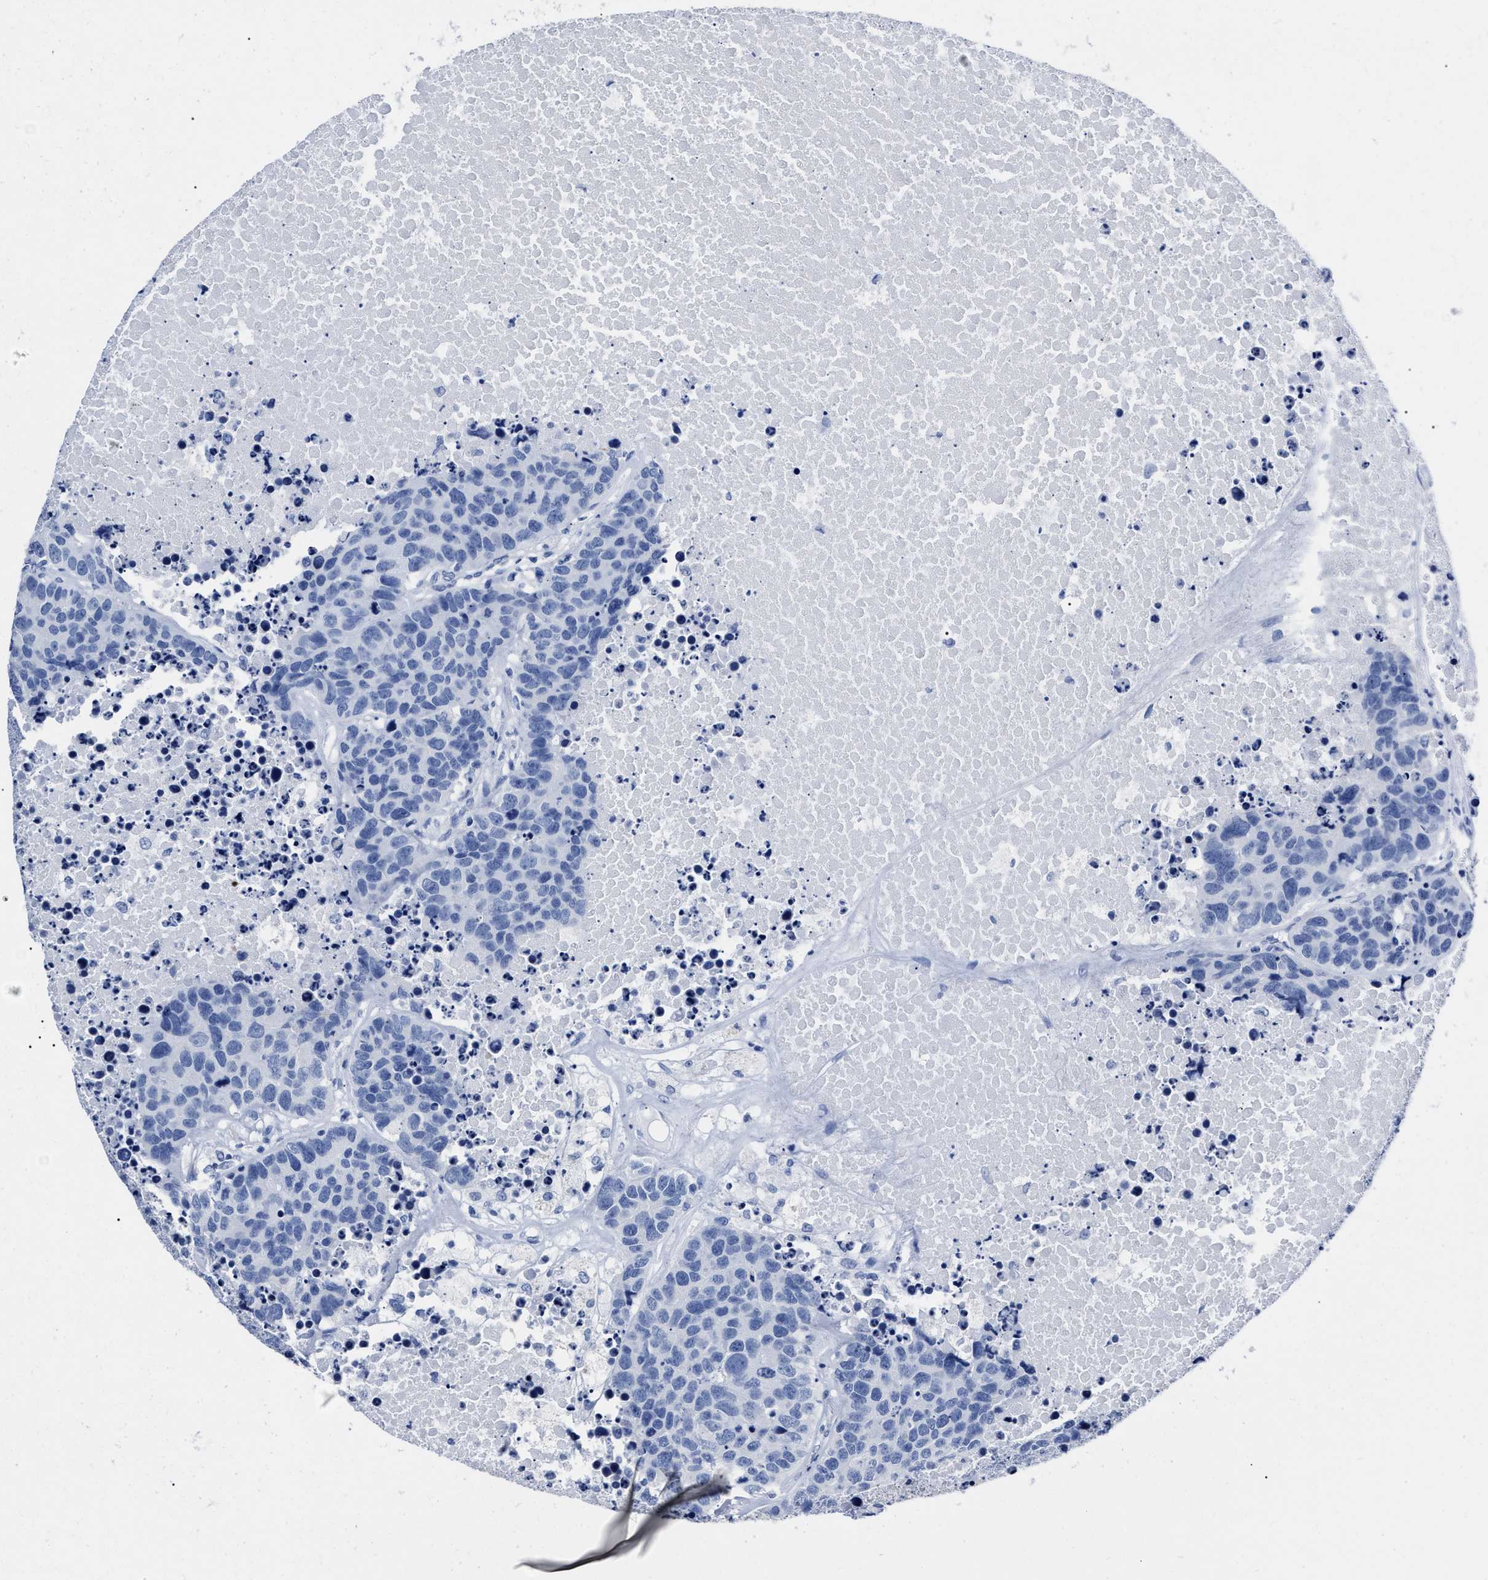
{"staining": {"intensity": "negative", "quantity": "none", "location": "none"}, "tissue": "carcinoid", "cell_type": "Tumor cells", "image_type": "cancer", "snomed": [{"axis": "morphology", "description": "Carcinoid, malignant, NOS"}, {"axis": "topography", "description": "Lung"}], "caption": "Tumor cells are negative for protein expression in human malignant carcinoid. Nuclei are stained in blue.", "gene": "ALPG", "patient": {"sex": "male", "age": 60}}